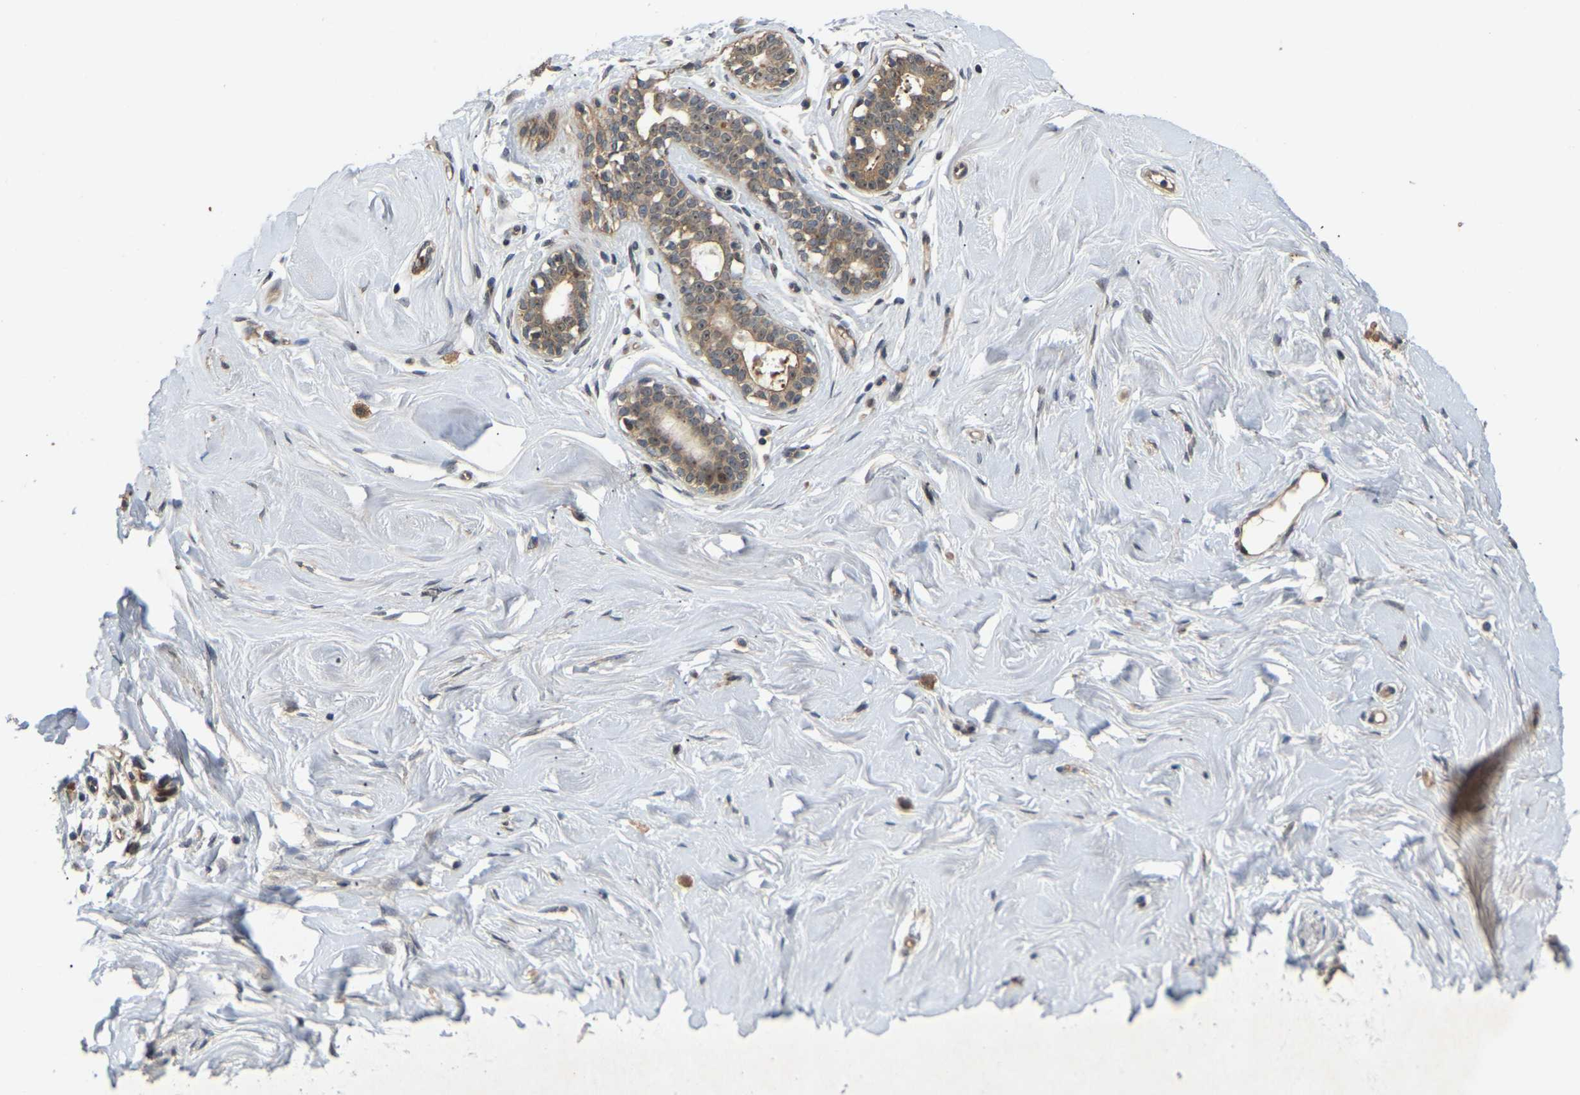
{"staining": {"intensity": "weak", "quantity": ">75%", "location": "cytoplasmic/membranous"}, "tissue": "breast", "cell_type": "Adipocytes", "image_type": "normal", "snomed": [{"axis": "morphology", "description": "Normal tissue, NOS"}, {"axis": "topography", "description": "Breast"}], "caption": "Immunohistochemistry micrograph of normal breast: human breast stained using immunohistochemistry (IHC) displays low levels of weak protein expression localized specifically in the cytoplasmic/membranous of adipocytes, appearing as a cytoplasmic/membranous brown color.", "gene": "LIMK2", "patient": {"sex": "female", "age": 23}}